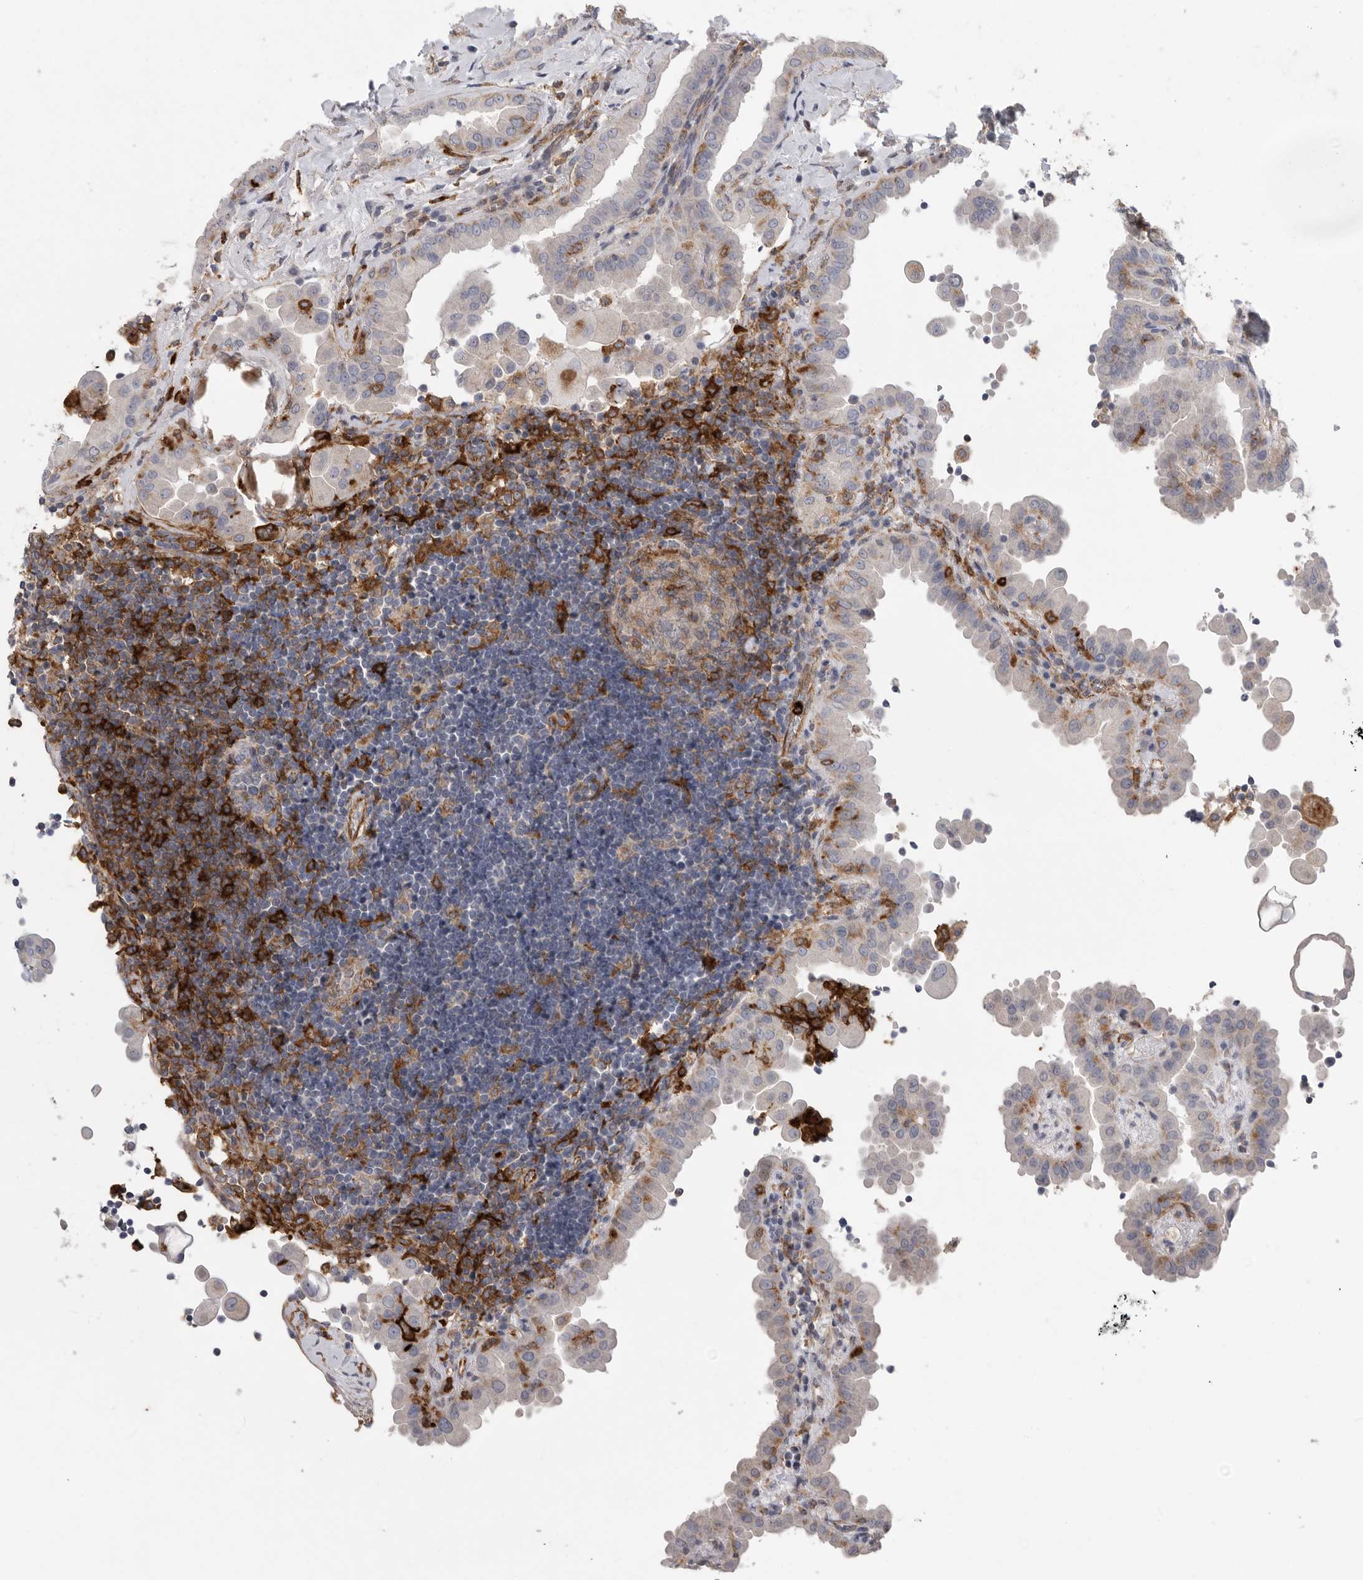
{"staining": {"intensity": "negative", "quantity": "none", "location": "none"}, "tissue": "thyroid cancer", "cell_type": "Tumor cells", "image_type": "cancer", "snomed": [{"axis": "morphology", "description": "Papillary adenocarcinoma, NOS"}, {"axis": "topography", "description": "Thyroid gland"}], "caption": "High power microscopy histopathology image of an IHC image of thyroid cancer, revealing no significant expression in tumor cells.", "gene": "SIGLEC10", "patient": {"sex": "male", "age": 33}}